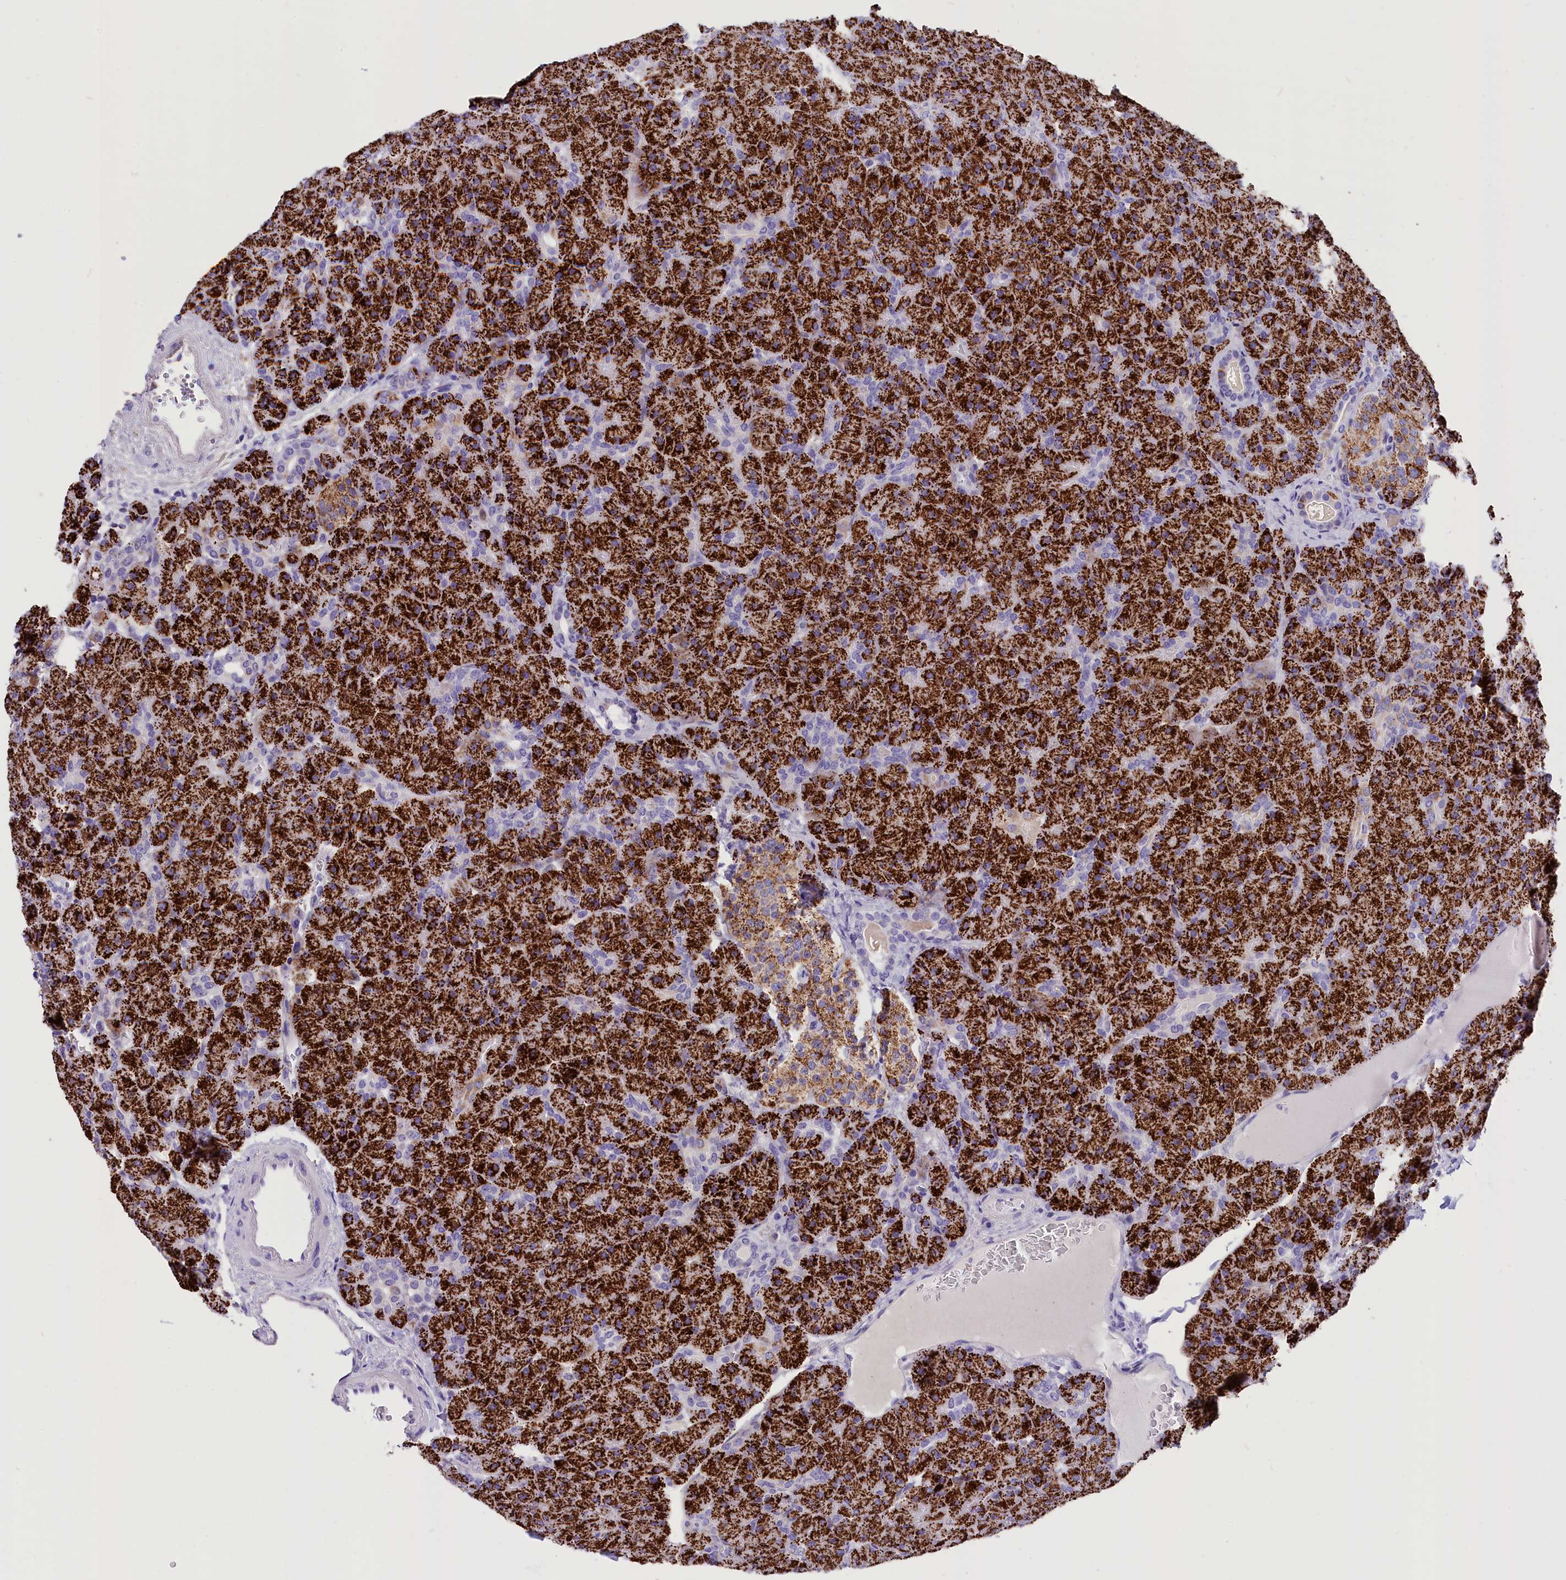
{"staining": {"intensity": "strong", "quantity": ">75%", "location": "cytoplasmic/membranous"}, "tissue": "pancreas", "cell_type": "Exocrine glandular cells", "image_type": "normal", "snomed": [{"axis": "morphology", "description": "Normal tissue, NOS"}, {"axis": "topography", "description": "Pancreas"}], "caption": "The immunohistochemical stain shows strong cytoplasmic/membranous positivity in exocrine glandular cells of normal pancreas. (IHC, brightfield microscopy, high magnification).", "gene": "ABAT", "patient": {"sex": "male", "age": 66}}